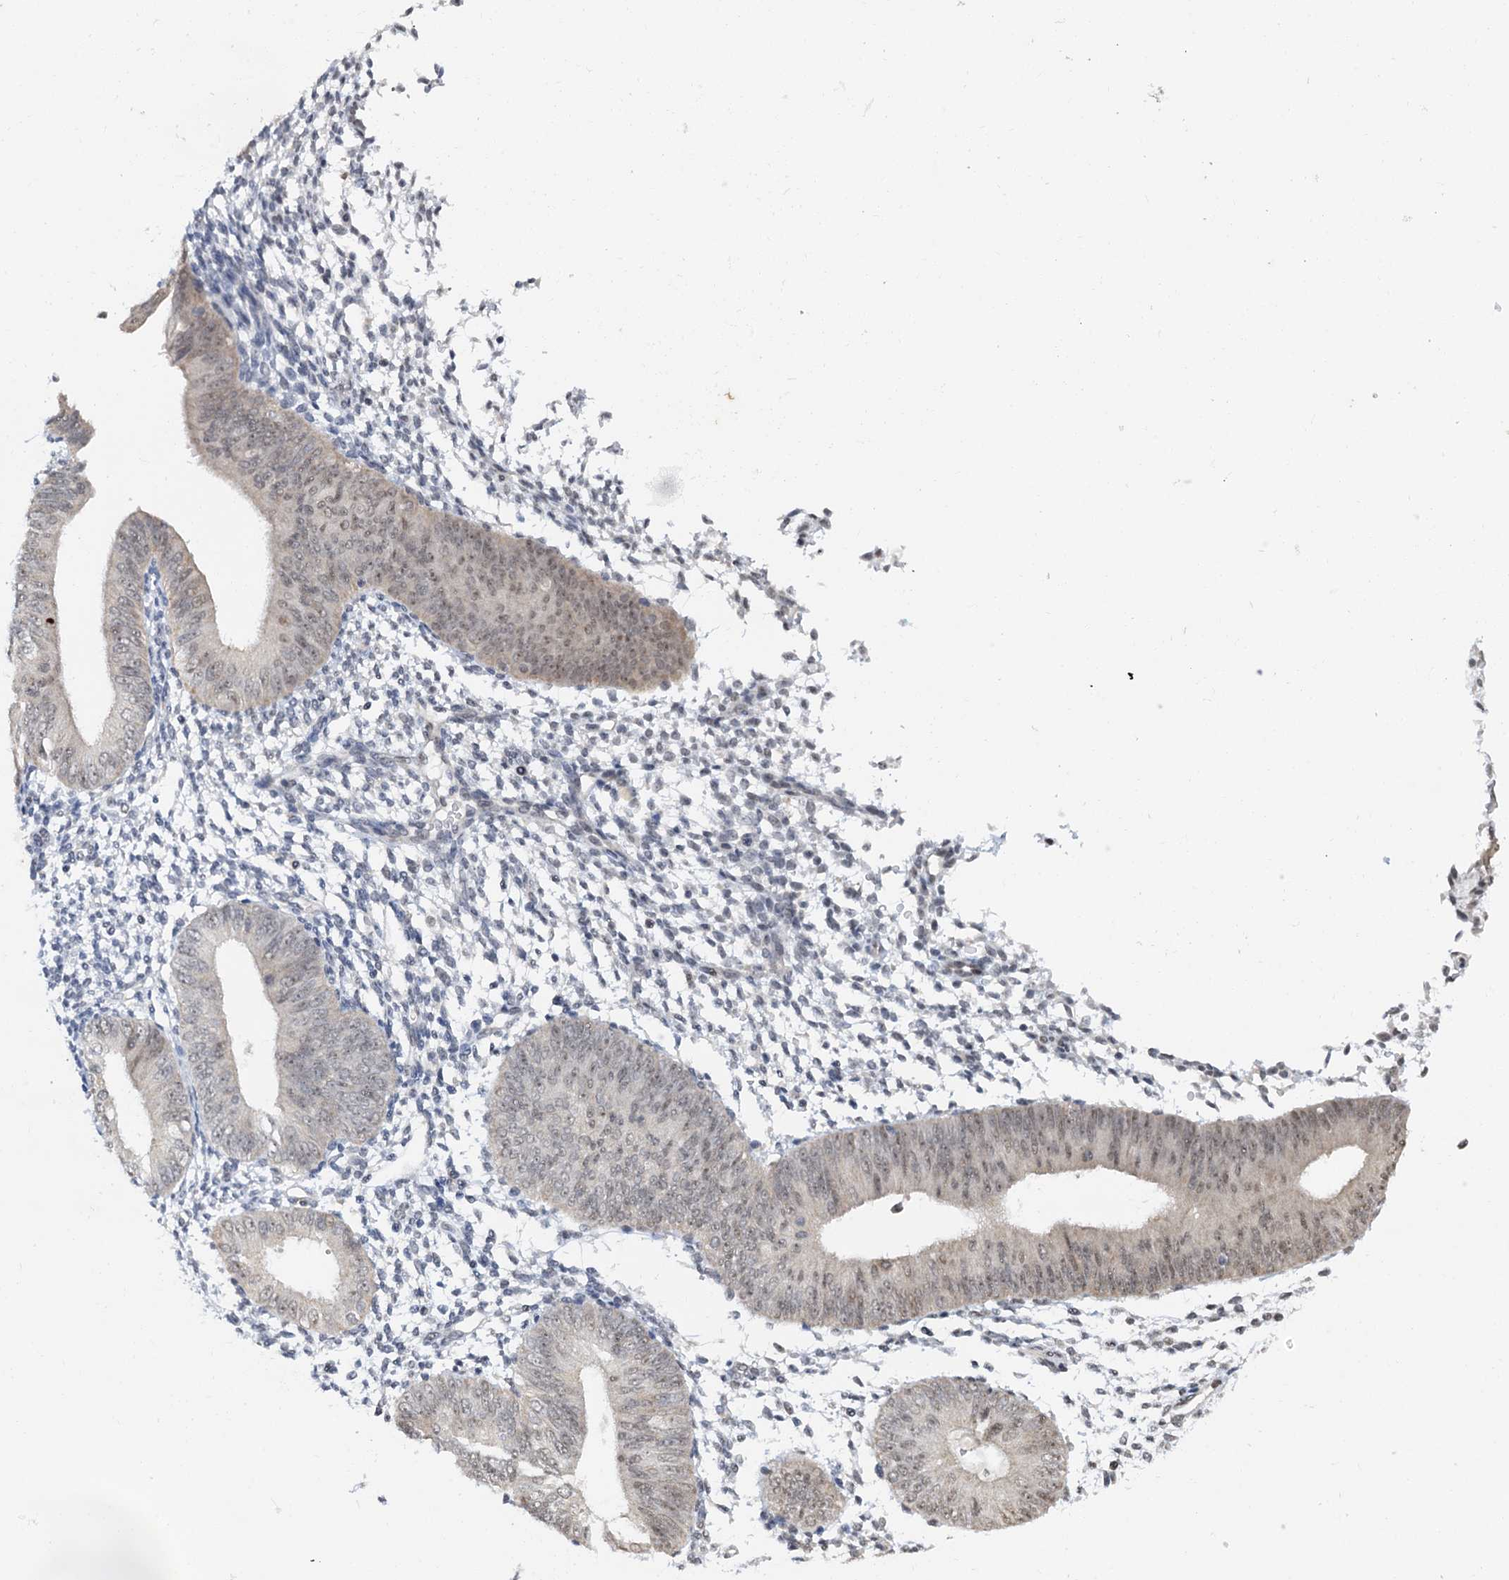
{"staining": {"intensity": "negative", "quantity": "none", "location": "none"}, "tissue": "endometrium", "cell_type": "Cells in endometrial stroma", "image_type": "normal", "snomed": [{"axis": "morphology", "description": "Normal tissue, NOS"}, {"axis": "topography", "description": "Uterus"}, {"axis": "topography", "description": "Endometrium"}], "caption": "Cells in endometrial stroma are negative for protein expression in benign human endometrium. Brightfield microscopy of immunohistochemistry stained with DAB (brown) and hematoxylin (blue), captured at high magnification.", "gene": "NAT10", "patient": {"sex": "female", "age": 48}}